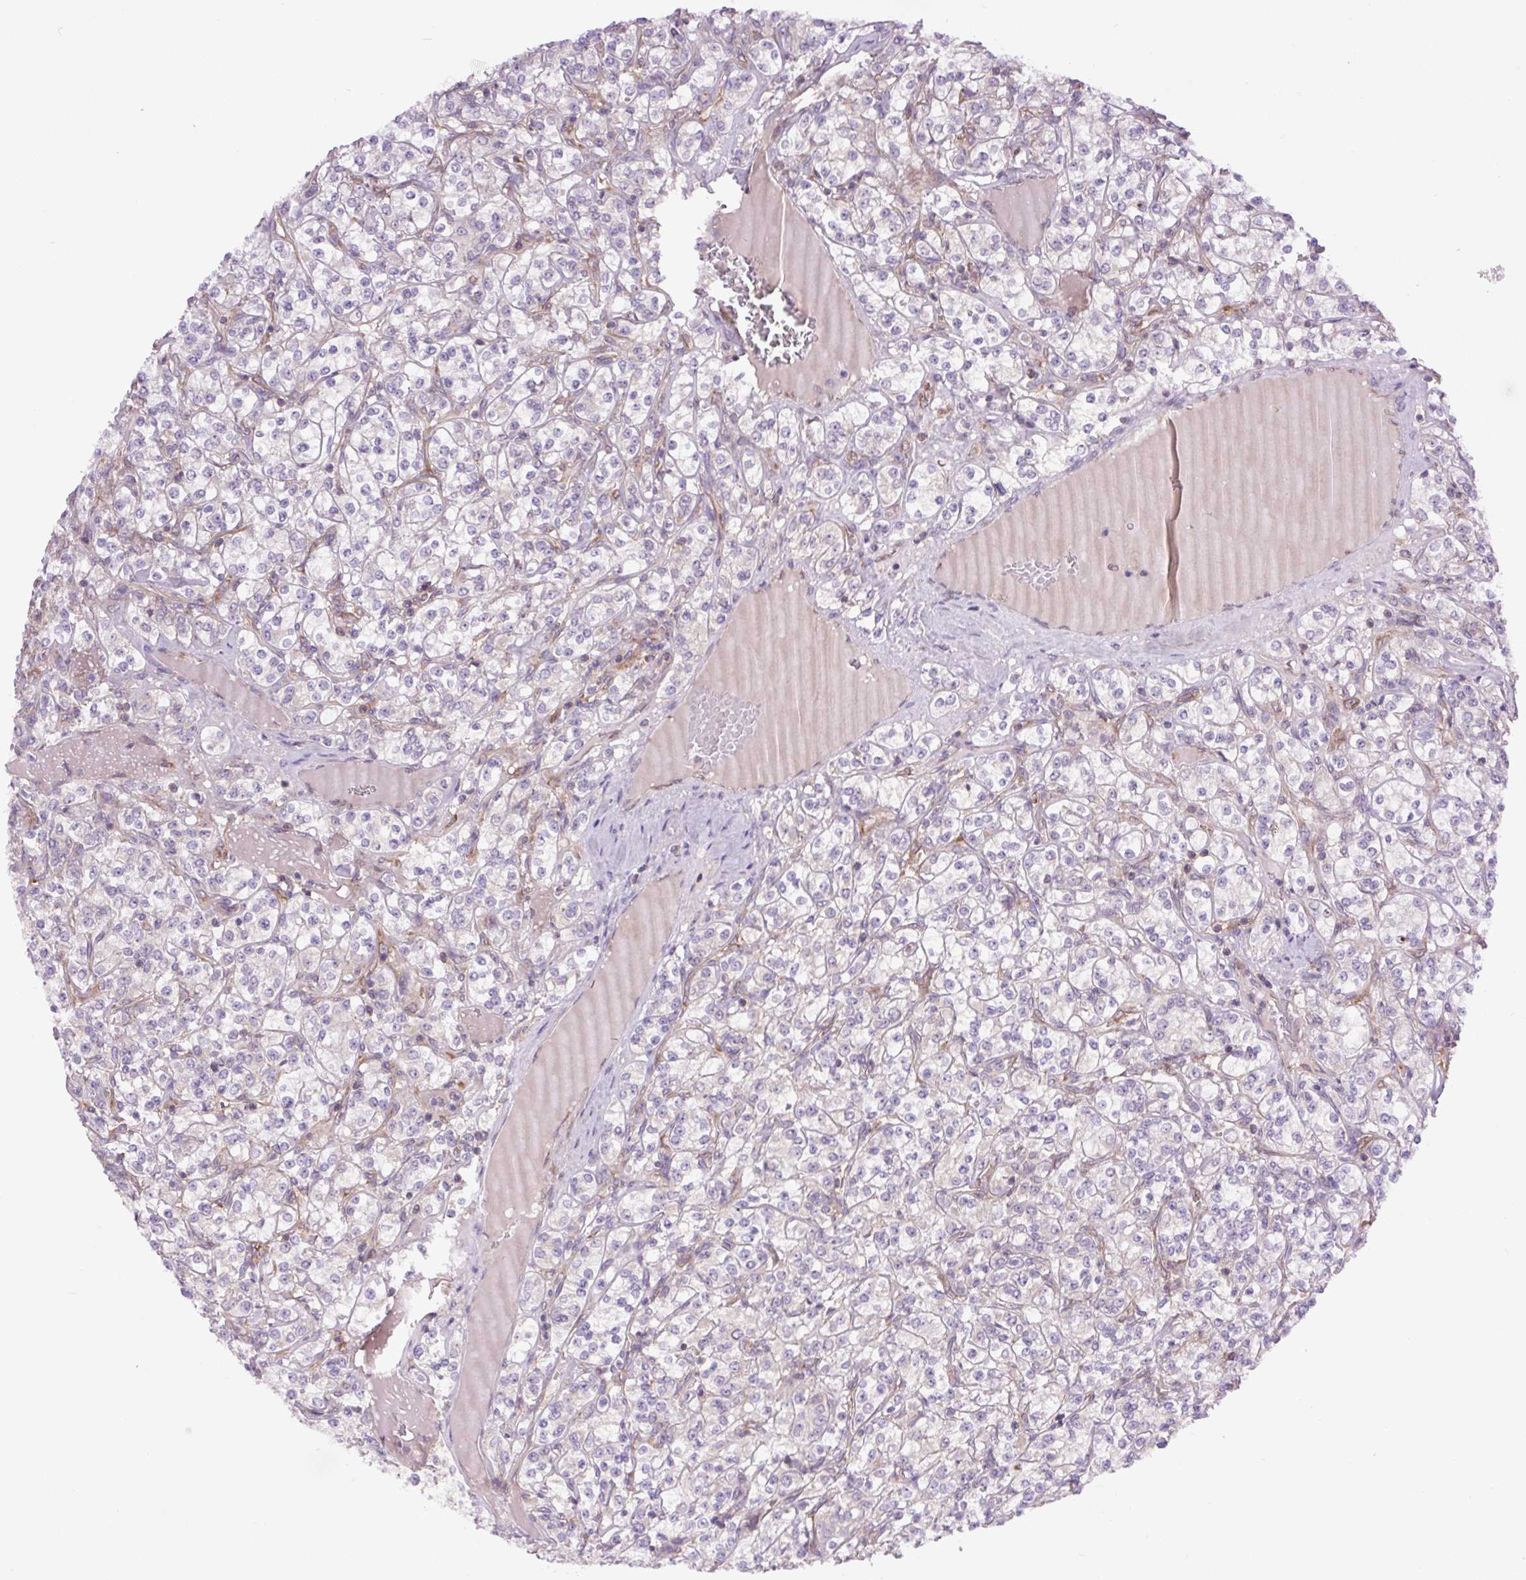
{"staining": {"intensity": "negative", "quantity": "none", "location": "none"}, "tissue": "renal cancer", "cell_type": "Tumor cells", "image_type": "cancer", "snomed": [{"axis": "morphology", "description": "Adenocarcinoma, NOS"}, {"axis": "topography", "description": "Kidney"}], "caption": "A high-resolution photomicrograph shows IHC staining of renal cancer (adenocarcinoma), which exhibits no significant staining in tumor cells.", "gene": "MINK1", "patient": {"sex": "male", "age": 77}}